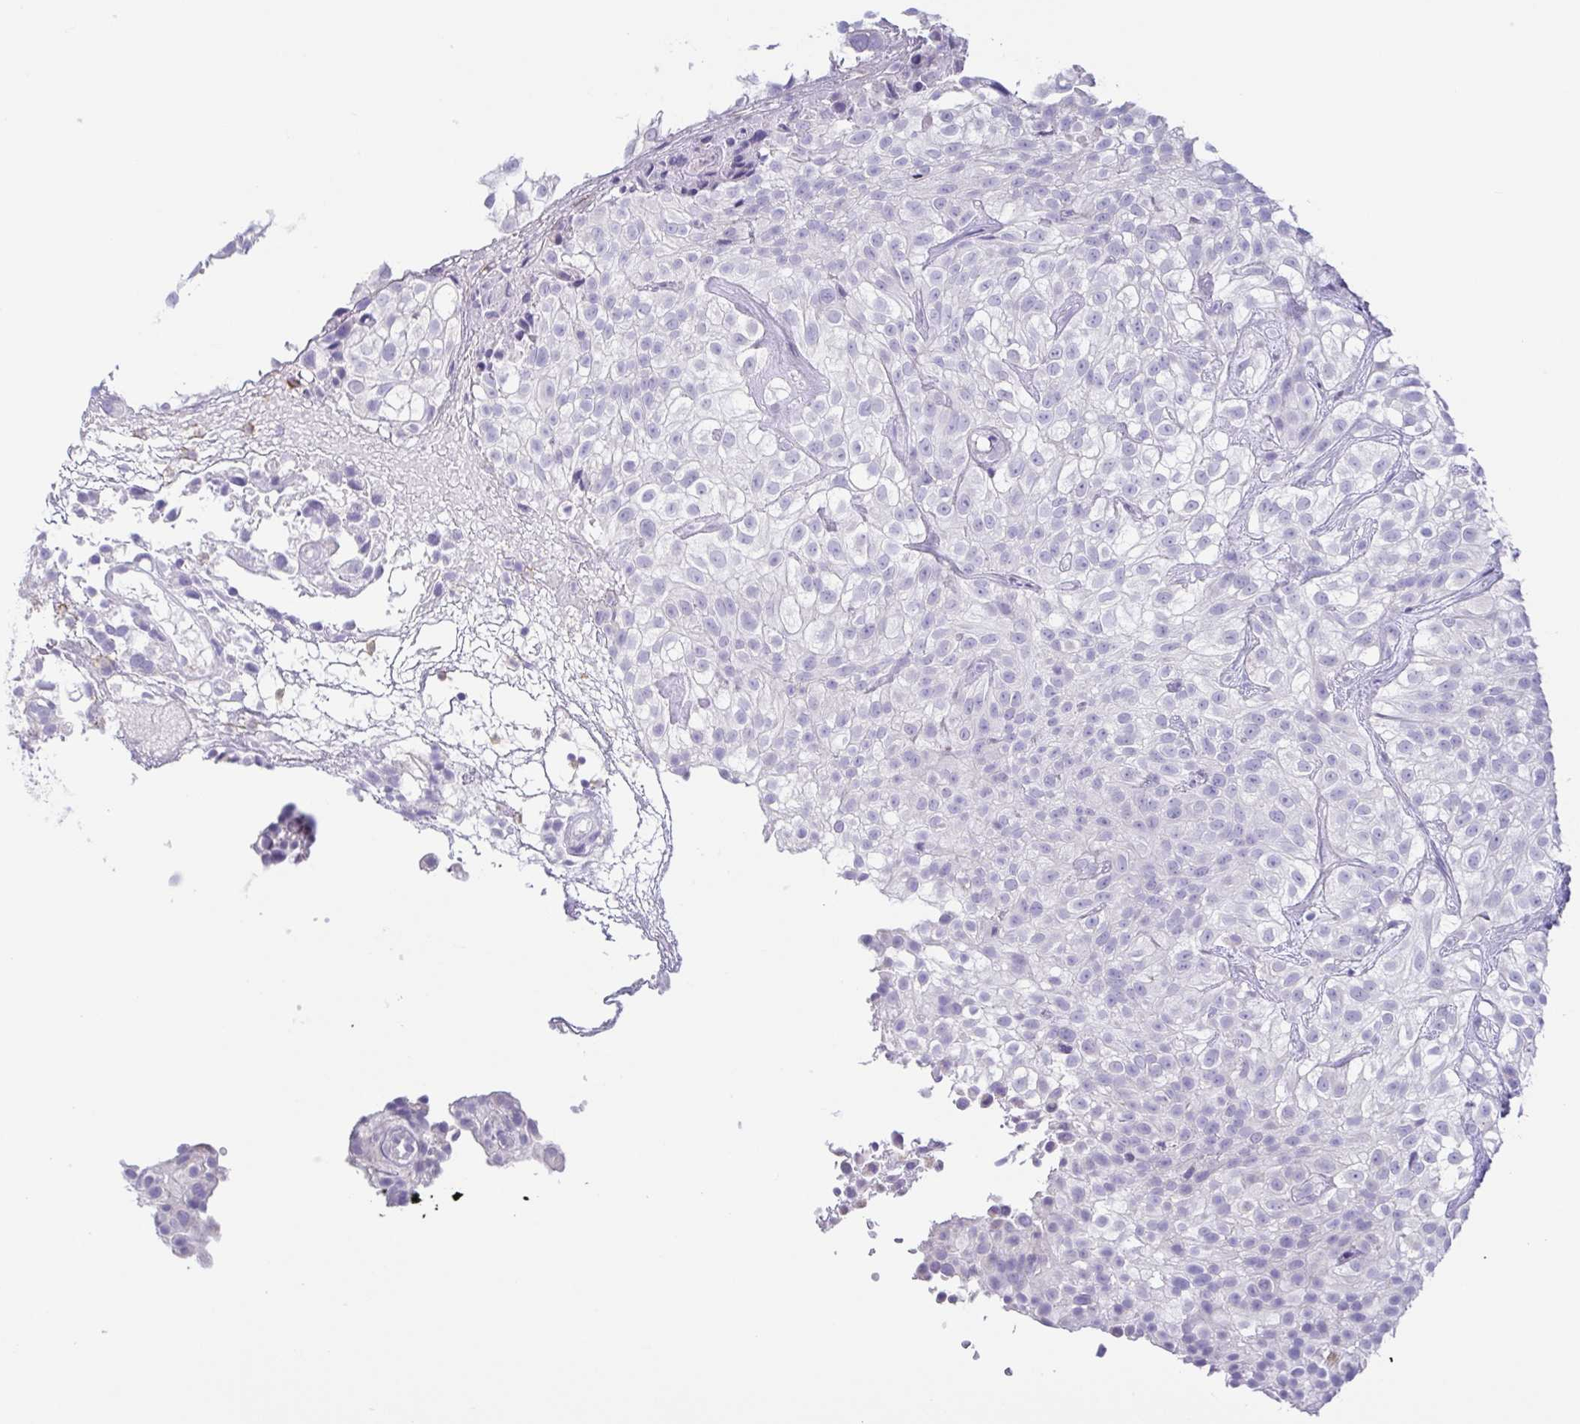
{"staining": {"intensity": "negative", "quantity": "none", "location": "none"}, "tissue": "urothelial cancer", "cell_type": "Tumor cells", "image_type": "cancer", "snomed": [{"axis": "morphology", "description": "Urothelial carcinoma, High grade"}, {"axis": "topography", "description": "Urinary bladder"}], "caption": "Tumor cells are negative for brown protein staining in urothelial cancer.", "gene": "ATP6V1G2", "patient": {"sex": "male", "age": 56}}